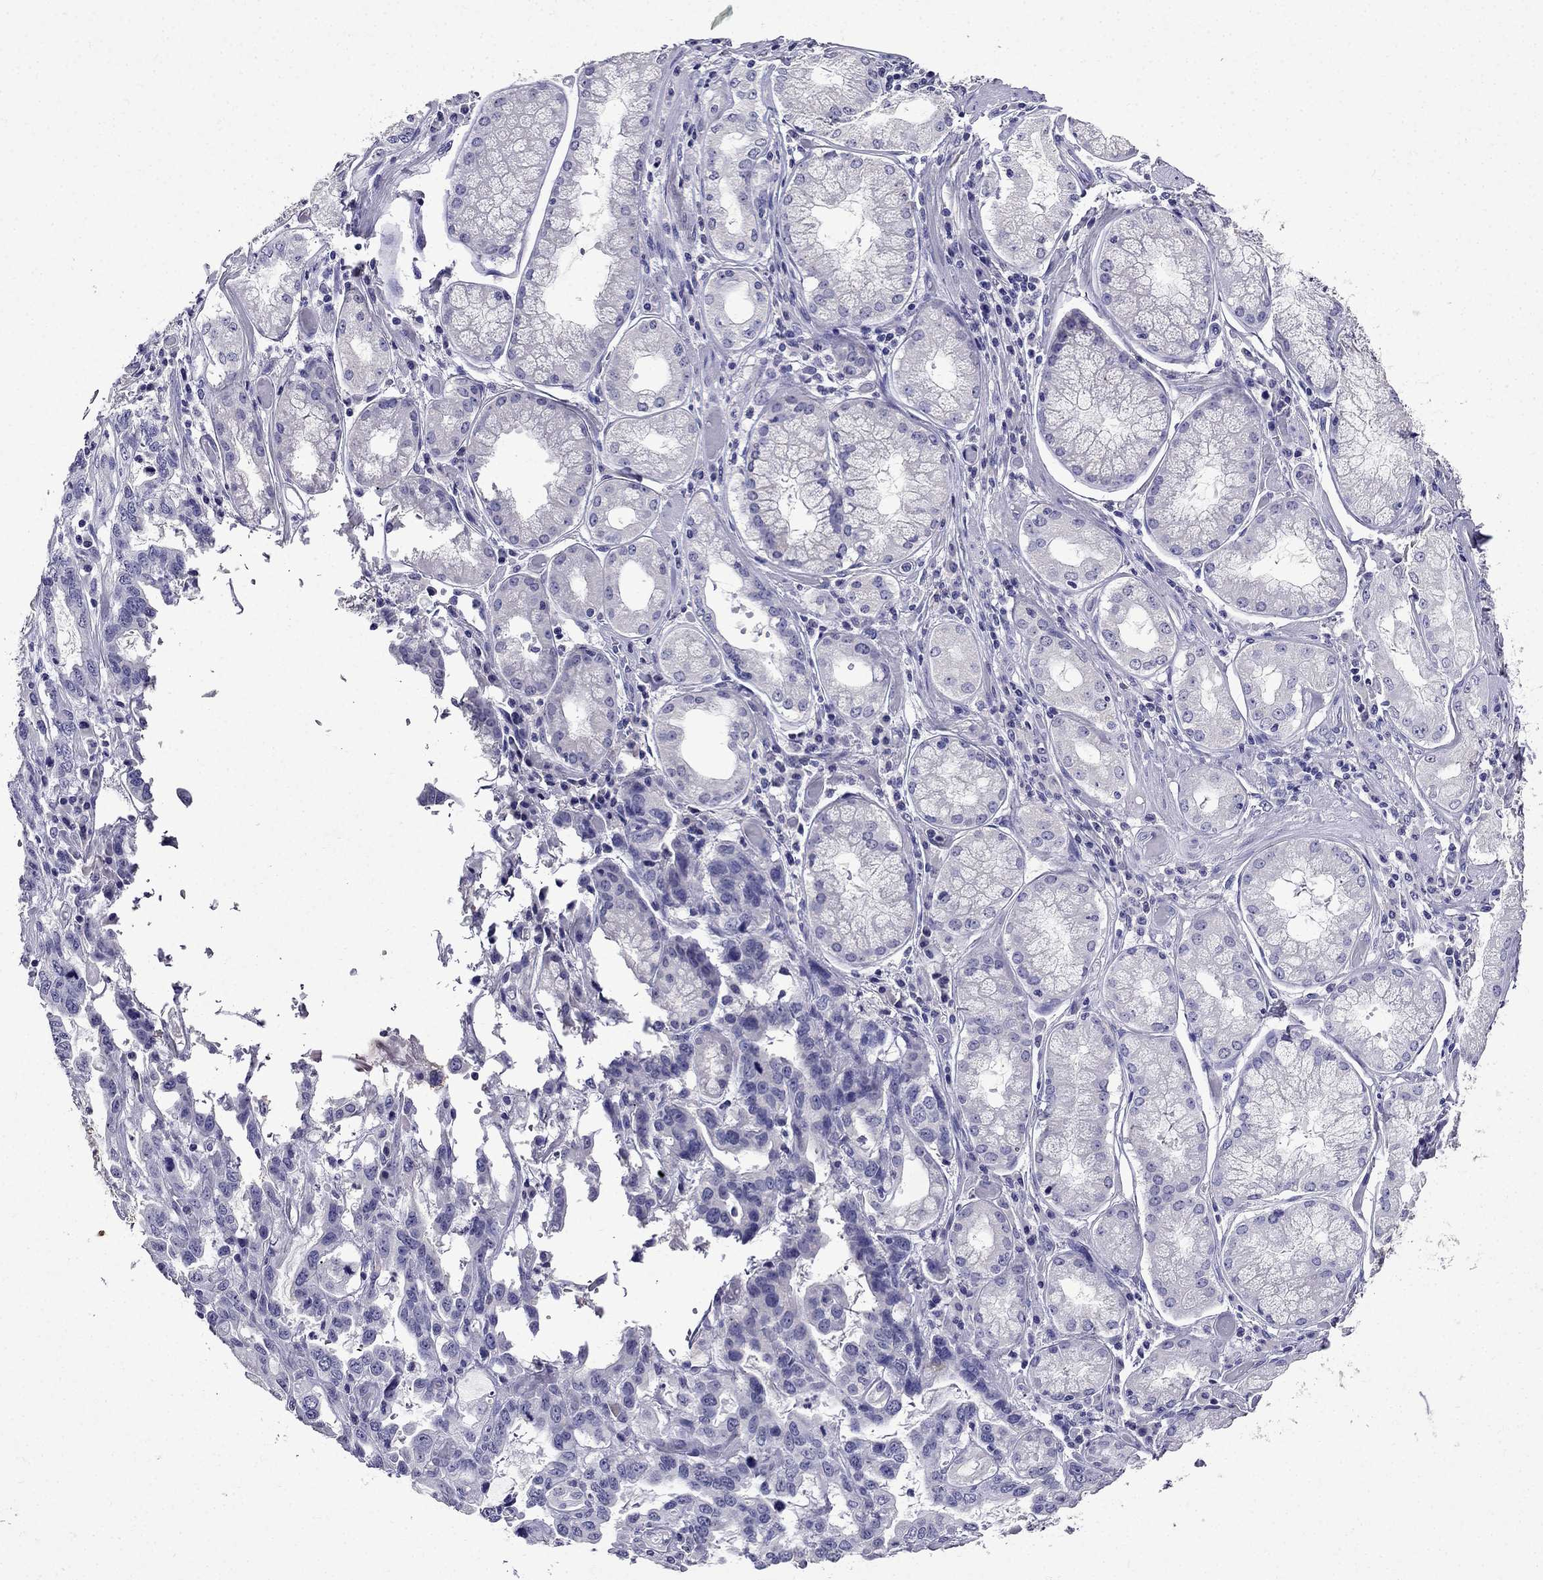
{"staining": {"intensity": "negative", "quantity": "none", "location": "none"}, "tissue": "stomach cancer", "cell_type": "Tumor cells", "image_type": "cancer", "snomed": [{"axis": "morphology", "description": "Adenocarcinoma, NOS"}, {"axis": "topography", "description": "Stomach, lower"}], "caption": "Adenocarcinoma (stomach) was stained to show a protein in brown. There is no significant positivity in tumor cells. Nuclei are stained in blue.", "gene": "DNAH17", "patient": {"sex": "female", "age": 76}}